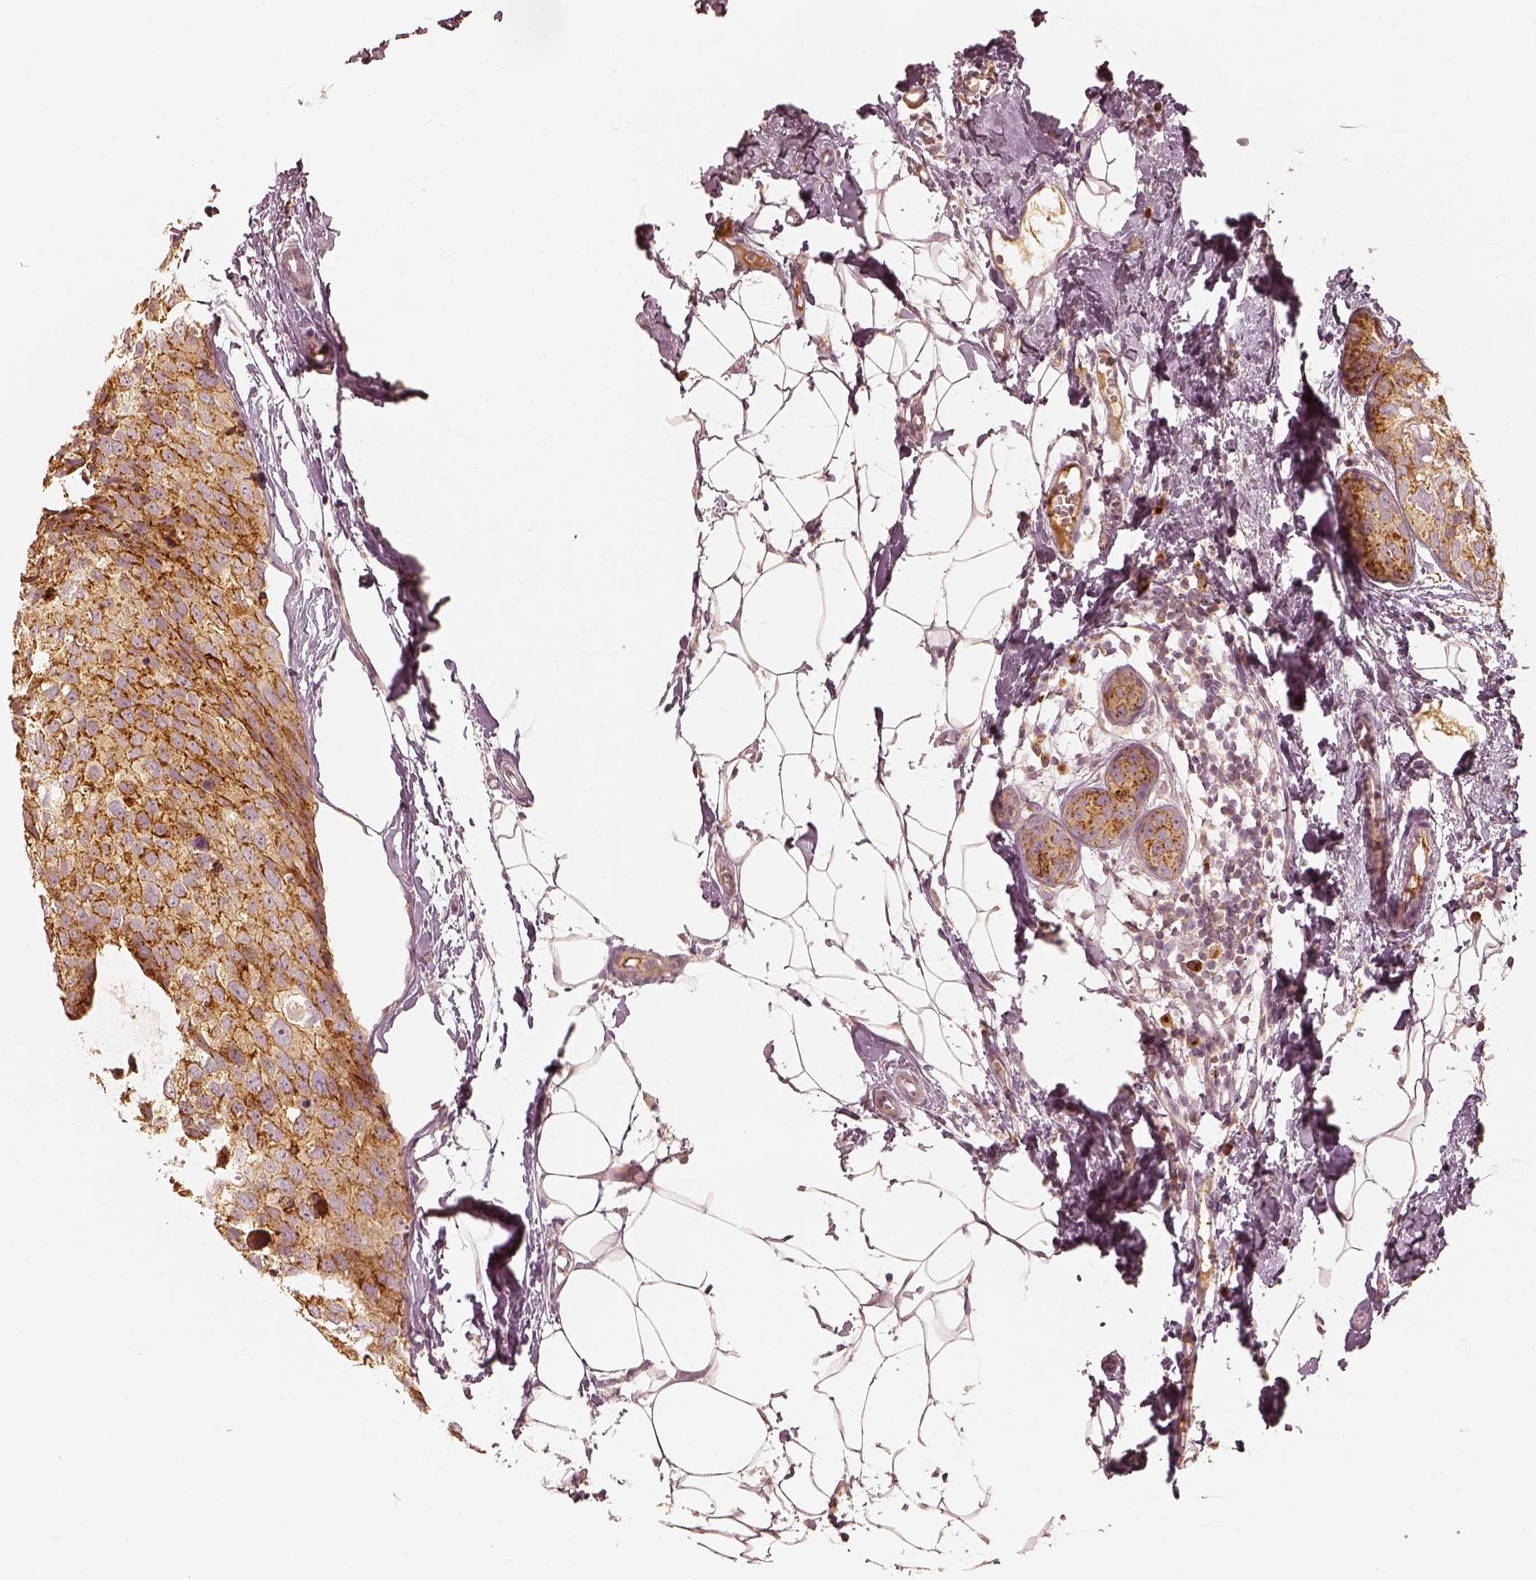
{"staining": {"intensity": "moderate", "quantity": ">75%", "location": "cytoplasmic/membranous"}, "tissue": "breast cancer", "cell_type": "Tumor cells", "image_type": "cancer", "snomed": [{"axis": "morphology", "description": "Duct carcinoma"}, {"axis": "topography", "description": "Breast"}], "caption": "Breast cancer (invasive ductal carcinoma) stained for a protein shows moderate cytoplasmic/membranous positivity in tumor cells.", "gene": "GORASP2", "patient": {"sex": "female", "age": 38}}